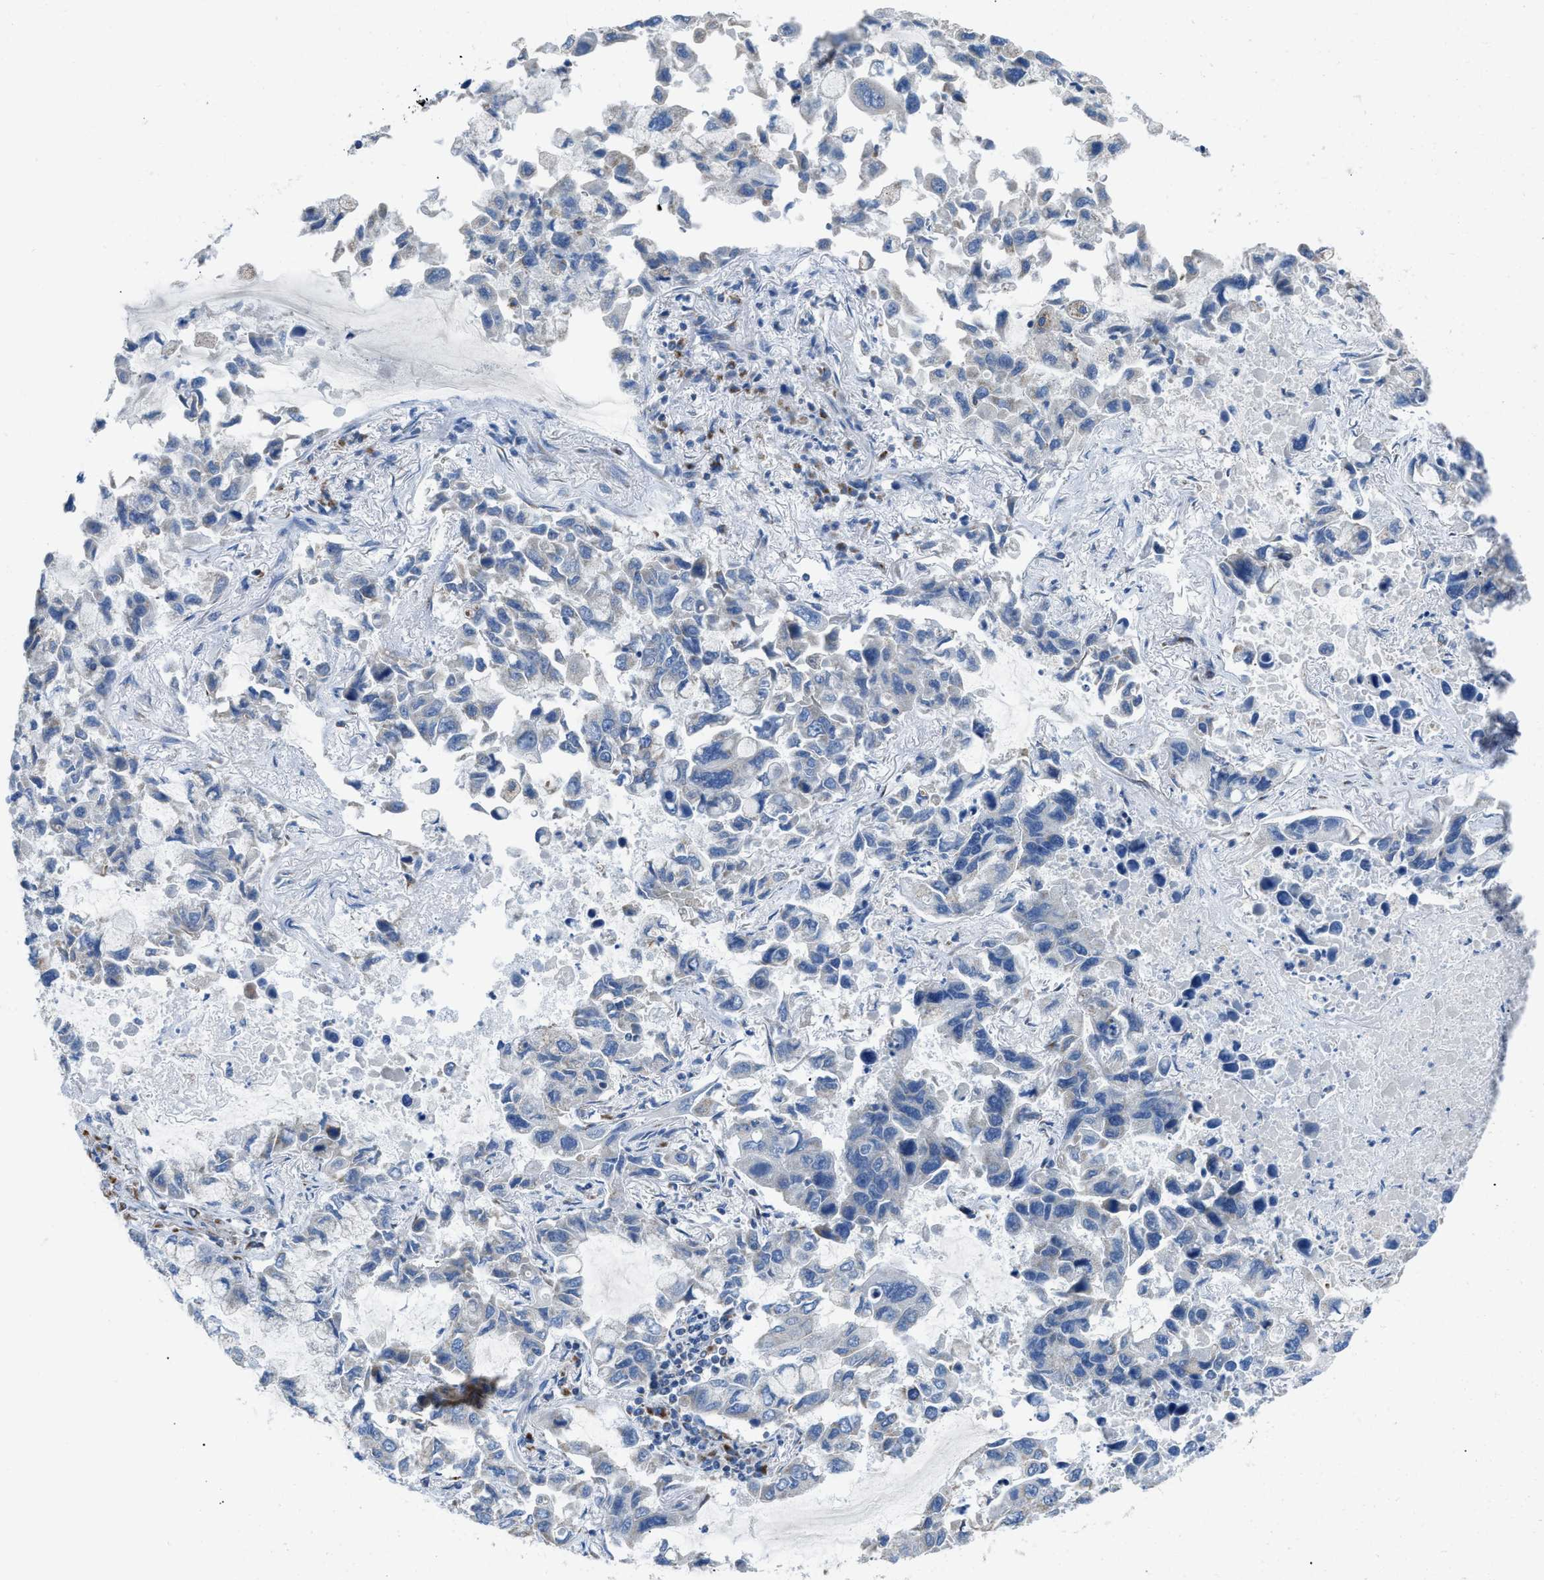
{"staining": {"intensity": "negative", "quantity": "none", "location": "none"}, "tissue": "lung cancer", "cell_type": "Tumor cells", "image_type": "cancer", "snomed": [{"axis": "morphology", "description": "Adenocarcinoma, NOS"}, {"axis": "topography", "description": "Lung"}], "caption": "Lung adenocarcinoma stained for a protein using IHC reveals no staining tumor cells.", "gene": "ETFB", "patient": {"sex": "male", "age": 64}}